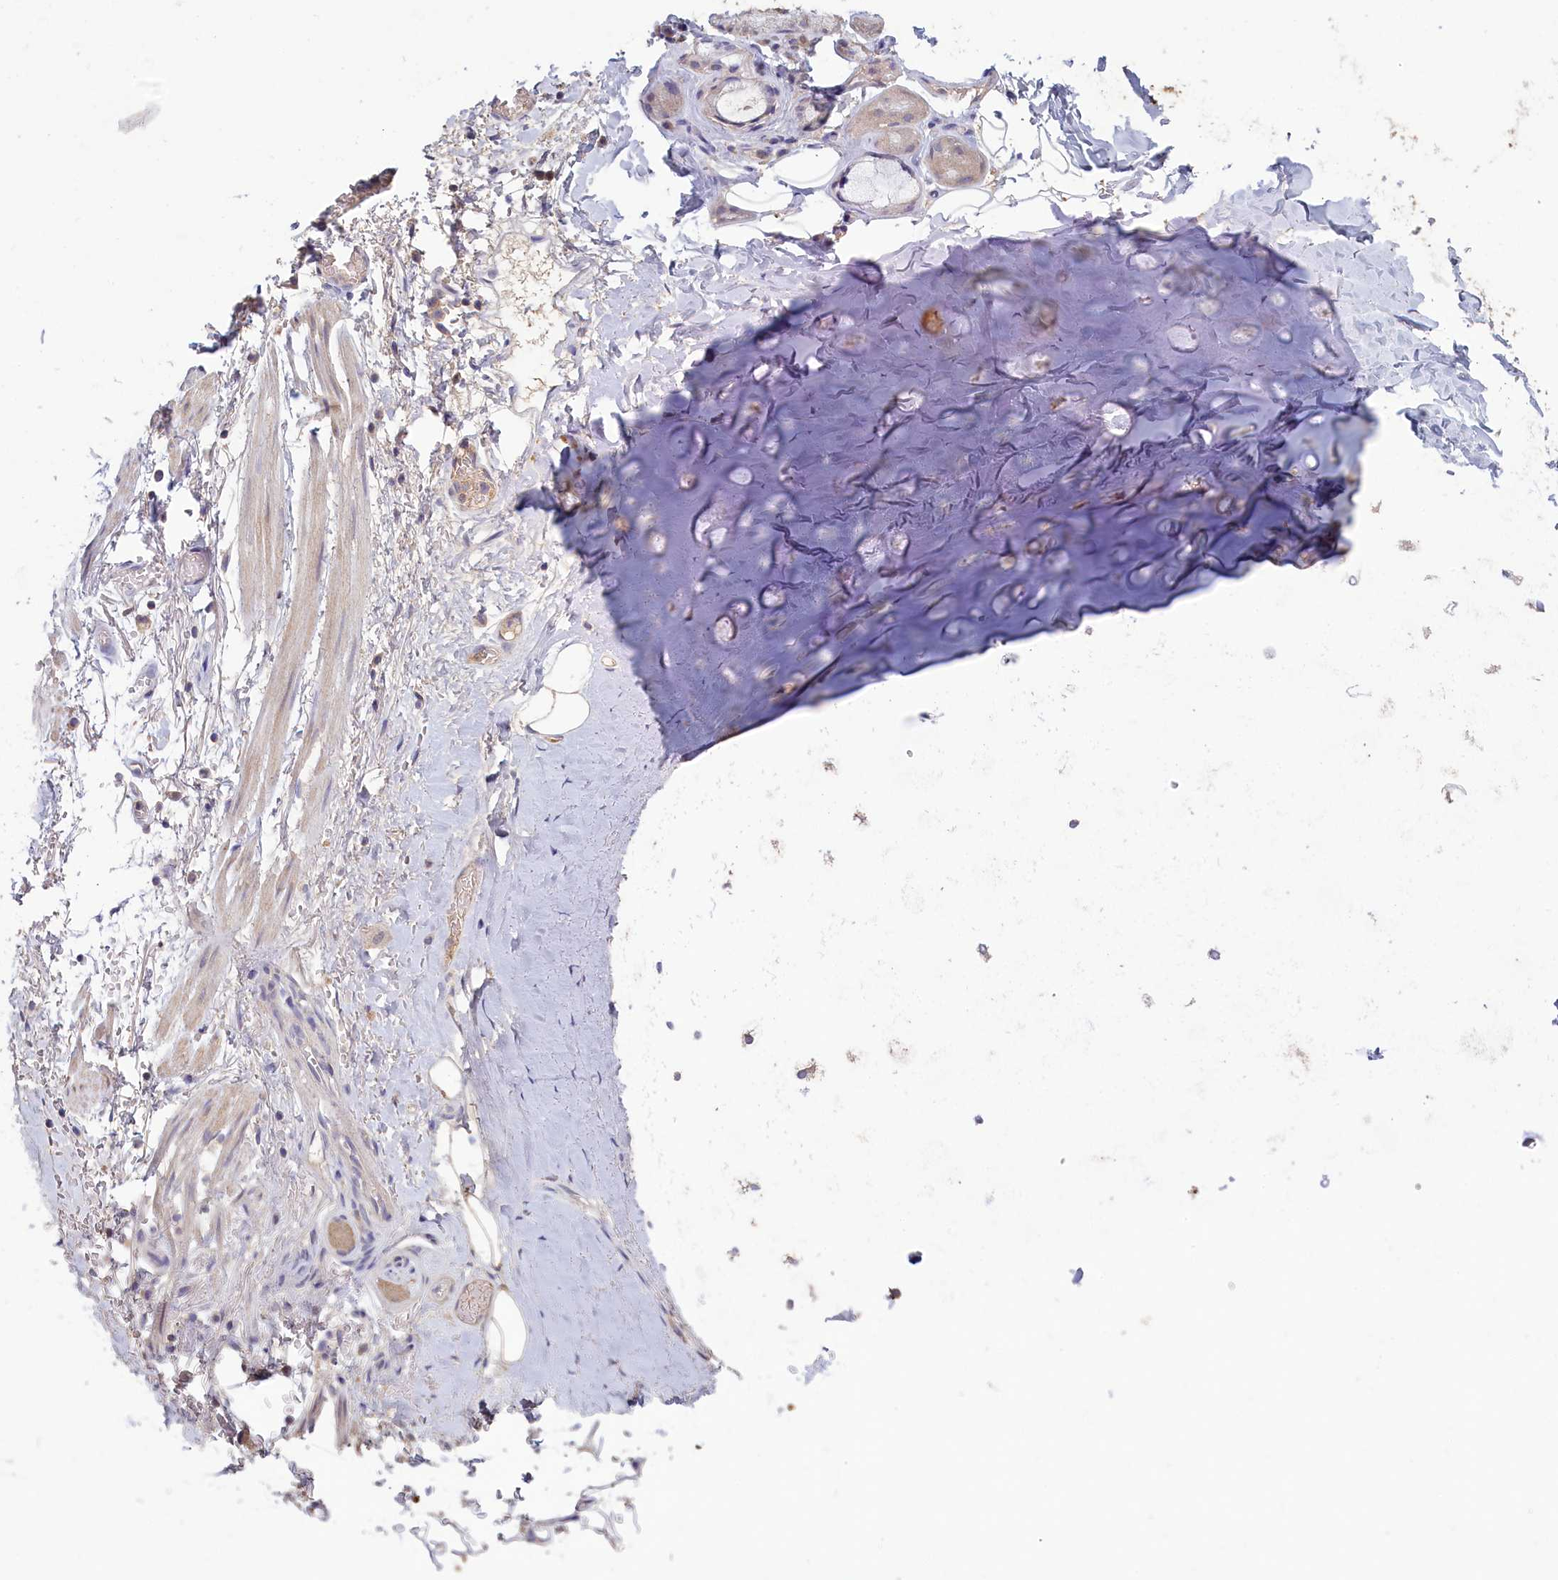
{"staining": {"intensity": "negative", "quantity": "none", "location": "none"}, "tissue": "adipose tissue", "cell_type": "Adipocytes", "image_type": "normal", "snomed": [{"axis": "morphology", "description": "Normal tissue, NOS"}, {"axis": "topography", "description": "Lymph node"}, {"axis": "topography", "description": "Bronchus"}], "caption": "The immunohistochemistry (IHC) histopathology image has no significant expression in adipocytes of adipose tissue. Brightfield microscopy of IHC stained with DAB (brown) and hematoxylin (blue), captured at high magnification.", "gene": "ATF7IP2", "patient": {"sex": "male", "age": 63}}